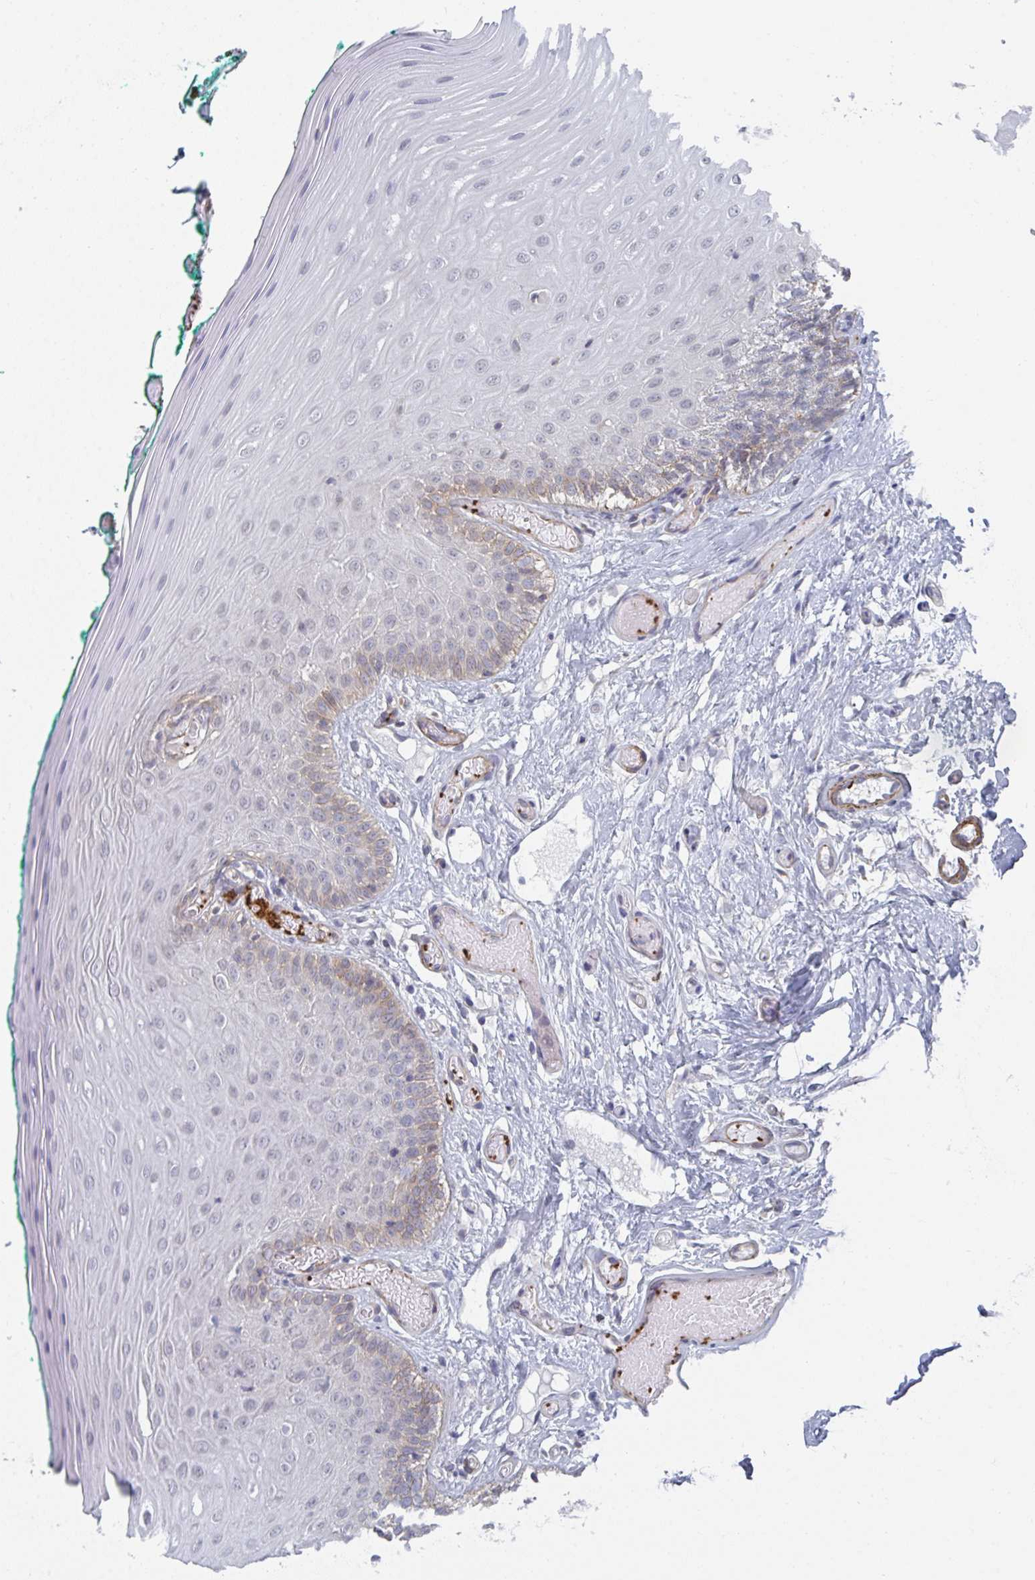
{"staining": {"intensity": "weak", "quantity": "<25%", "location": "cytoplasmic/membranous"}, "tissue": "oral mucosa", "cell_type": "Squamous epithelial cells", "image_type": "normal", "snomed": [{"axis": "morphology", "description": "Normal tissue, NOS"}, {"axis": "topography", "description": "Oral tissue"}], "caption": "Immunohistochemistry (IHC) image of unremarkable human oral mucosa stained for a protein (brown), which shows no expression in squamous epithelial cells. (DAB (3,3'-diaminobenzidine) IHC, high magnification).", "gene": "NEURL4", "patient": {"sex": "female", "age": 40}}